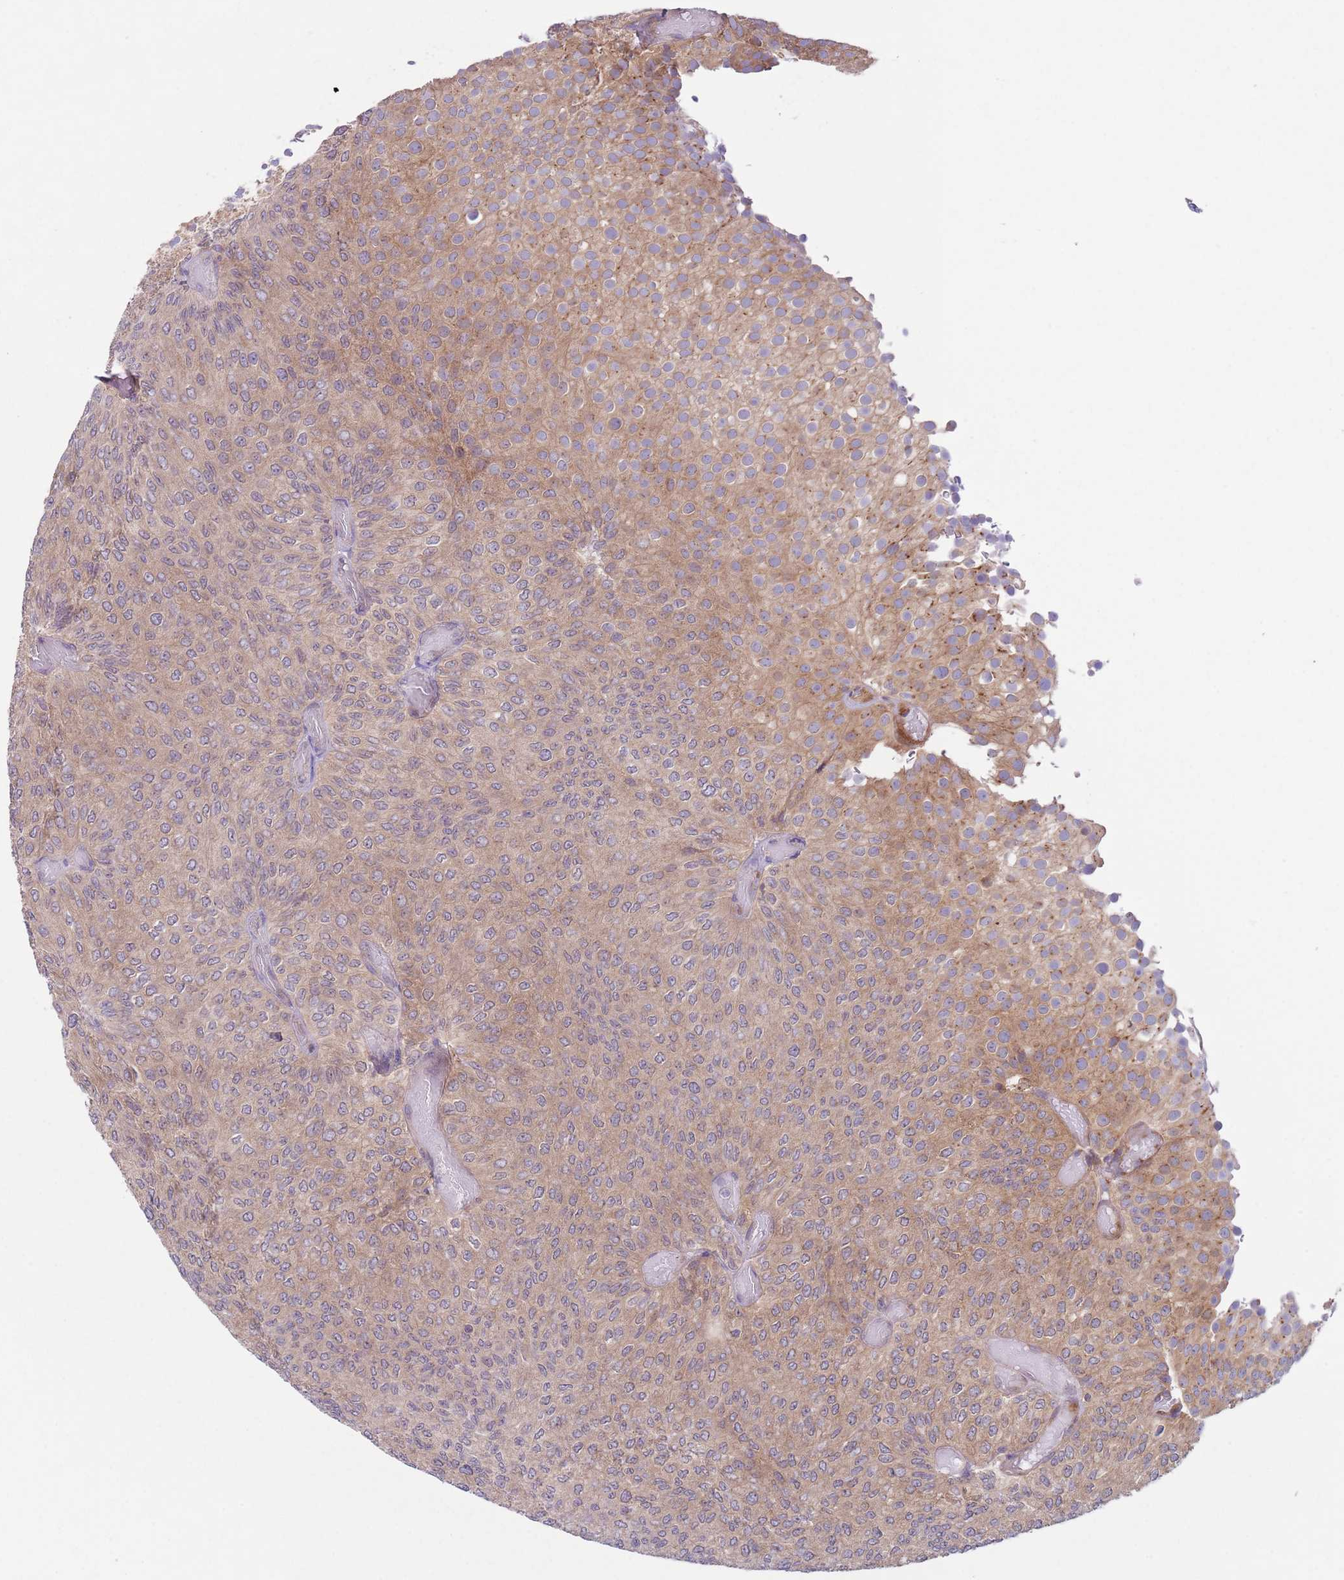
{"staining": {"intensity": "moderate", "quantity": ">75%", "location": "cytoplasmic/membranous"}, "tissue": "urothelial cancer", "cell_type": "Tumor cells", "image_type": "cancer", "snomed": [{"axis": "morphology", "description": "Urothelial carcinoma, Low grade"}, {"axis": "topography", "description": "Urinary bladder"}], "caption": "Immunohistochemistry (IHC) of human urothelial cancer displays medium levels of moderate cytoplasmic/membranous staining in about >75% of tumor cells.", "gene": "COPE", "patient": {"sex": "male", "age": 78}}